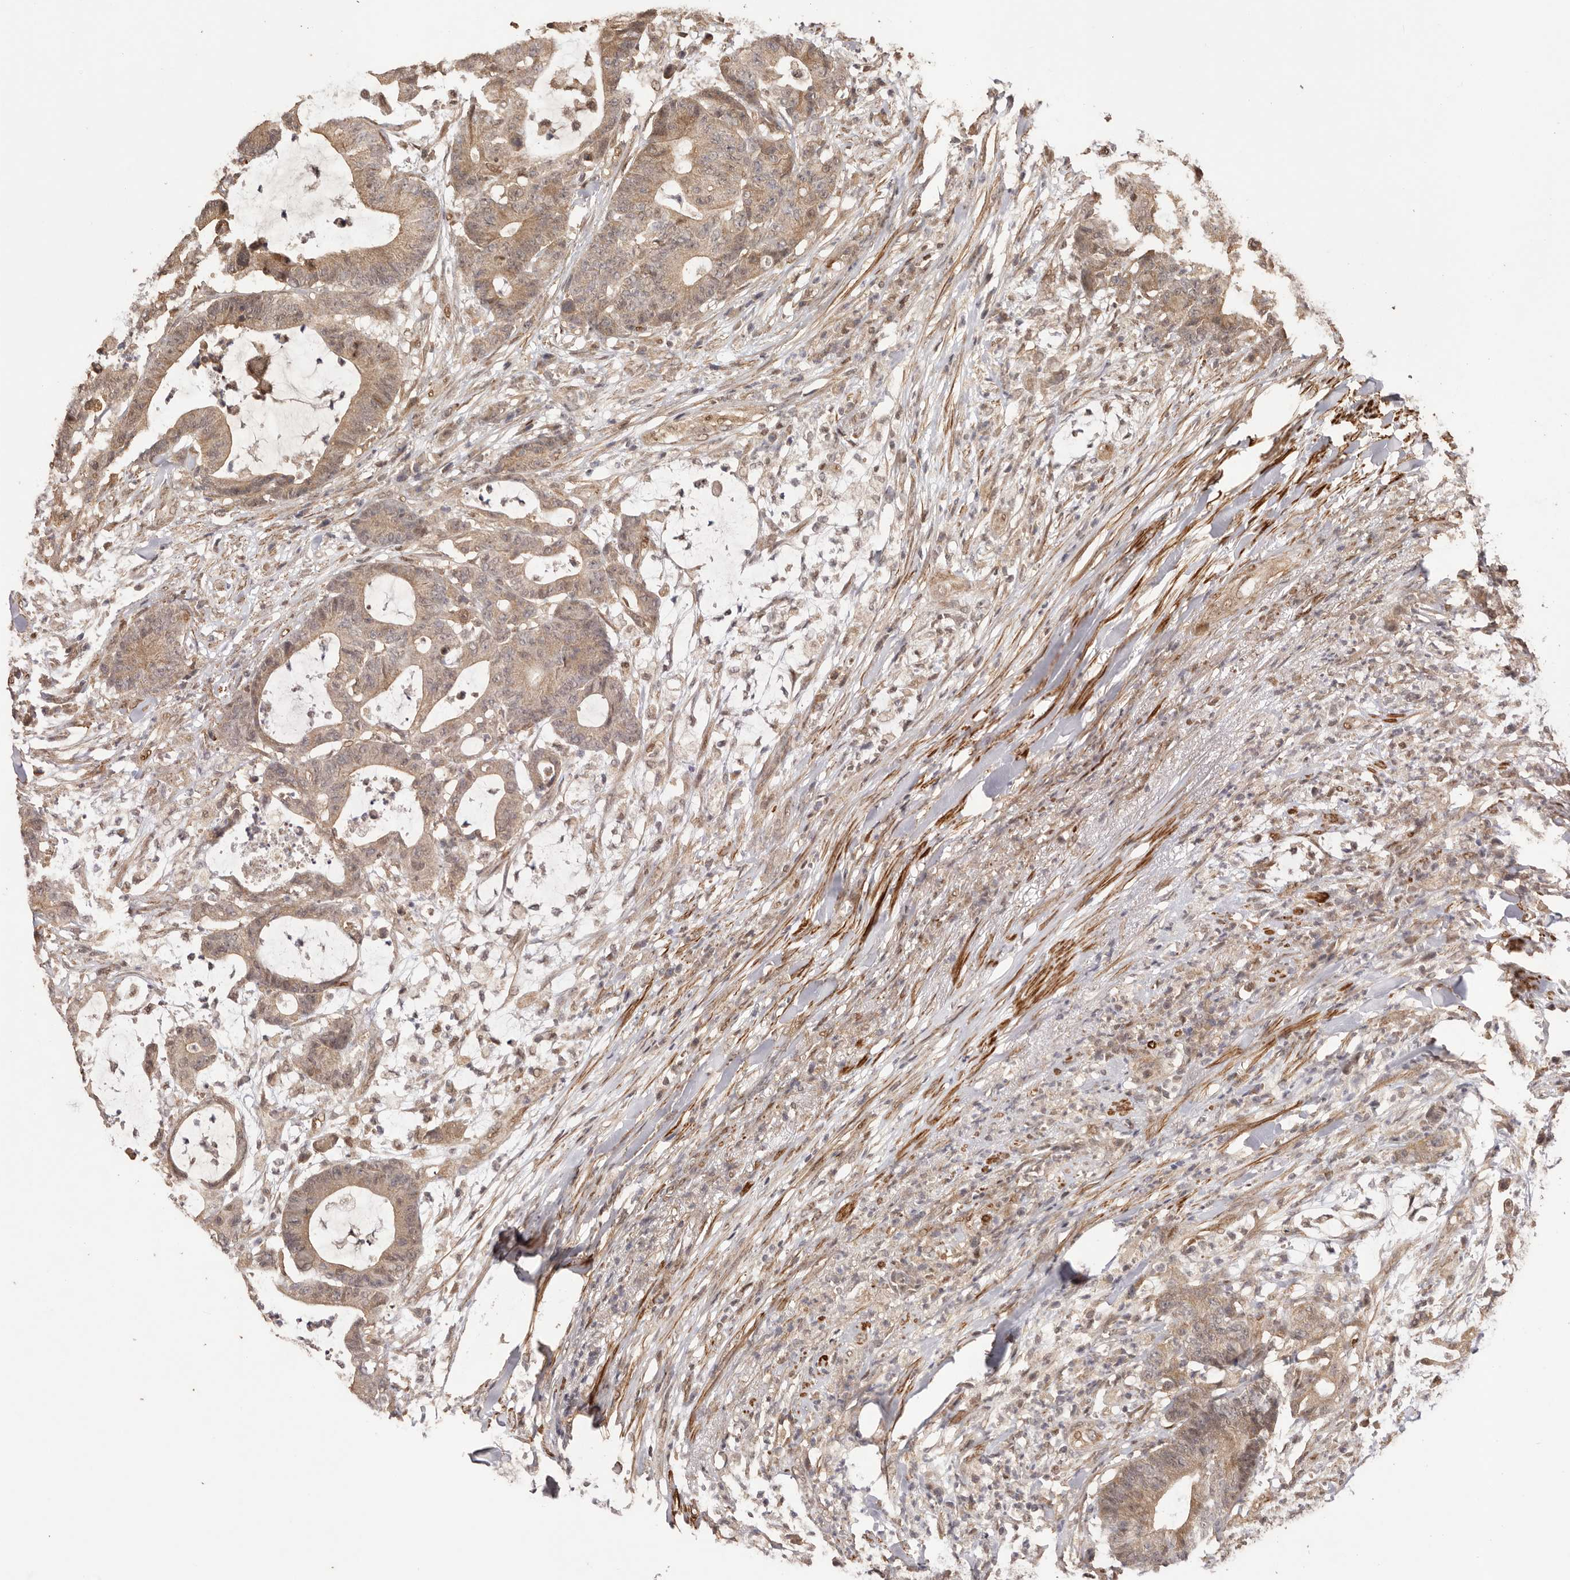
{"staining": {"intensity": "weak", "quantity": ">75%", "location": "cytoplasmic/membranous,nuclear"}, "tissue": "colorectal cancer", "cell_type": "Tumor cells", "image_type": "cancer", "snomed": [{"axis": "morphology", "description": "Adenocarcinoma, NOS"}, {"axis": "topography", "description": "Colon"}], "caption": "An IHC micrograph of neoplastic tissue is shown. Protein staining in brown highlights weak cytoplasmic/membranous and nuclear positivity in colorectal adenocarcinoma within tumor cells.", "gene": "UBR2", "patient": {"sex": "female", "age": 84}}